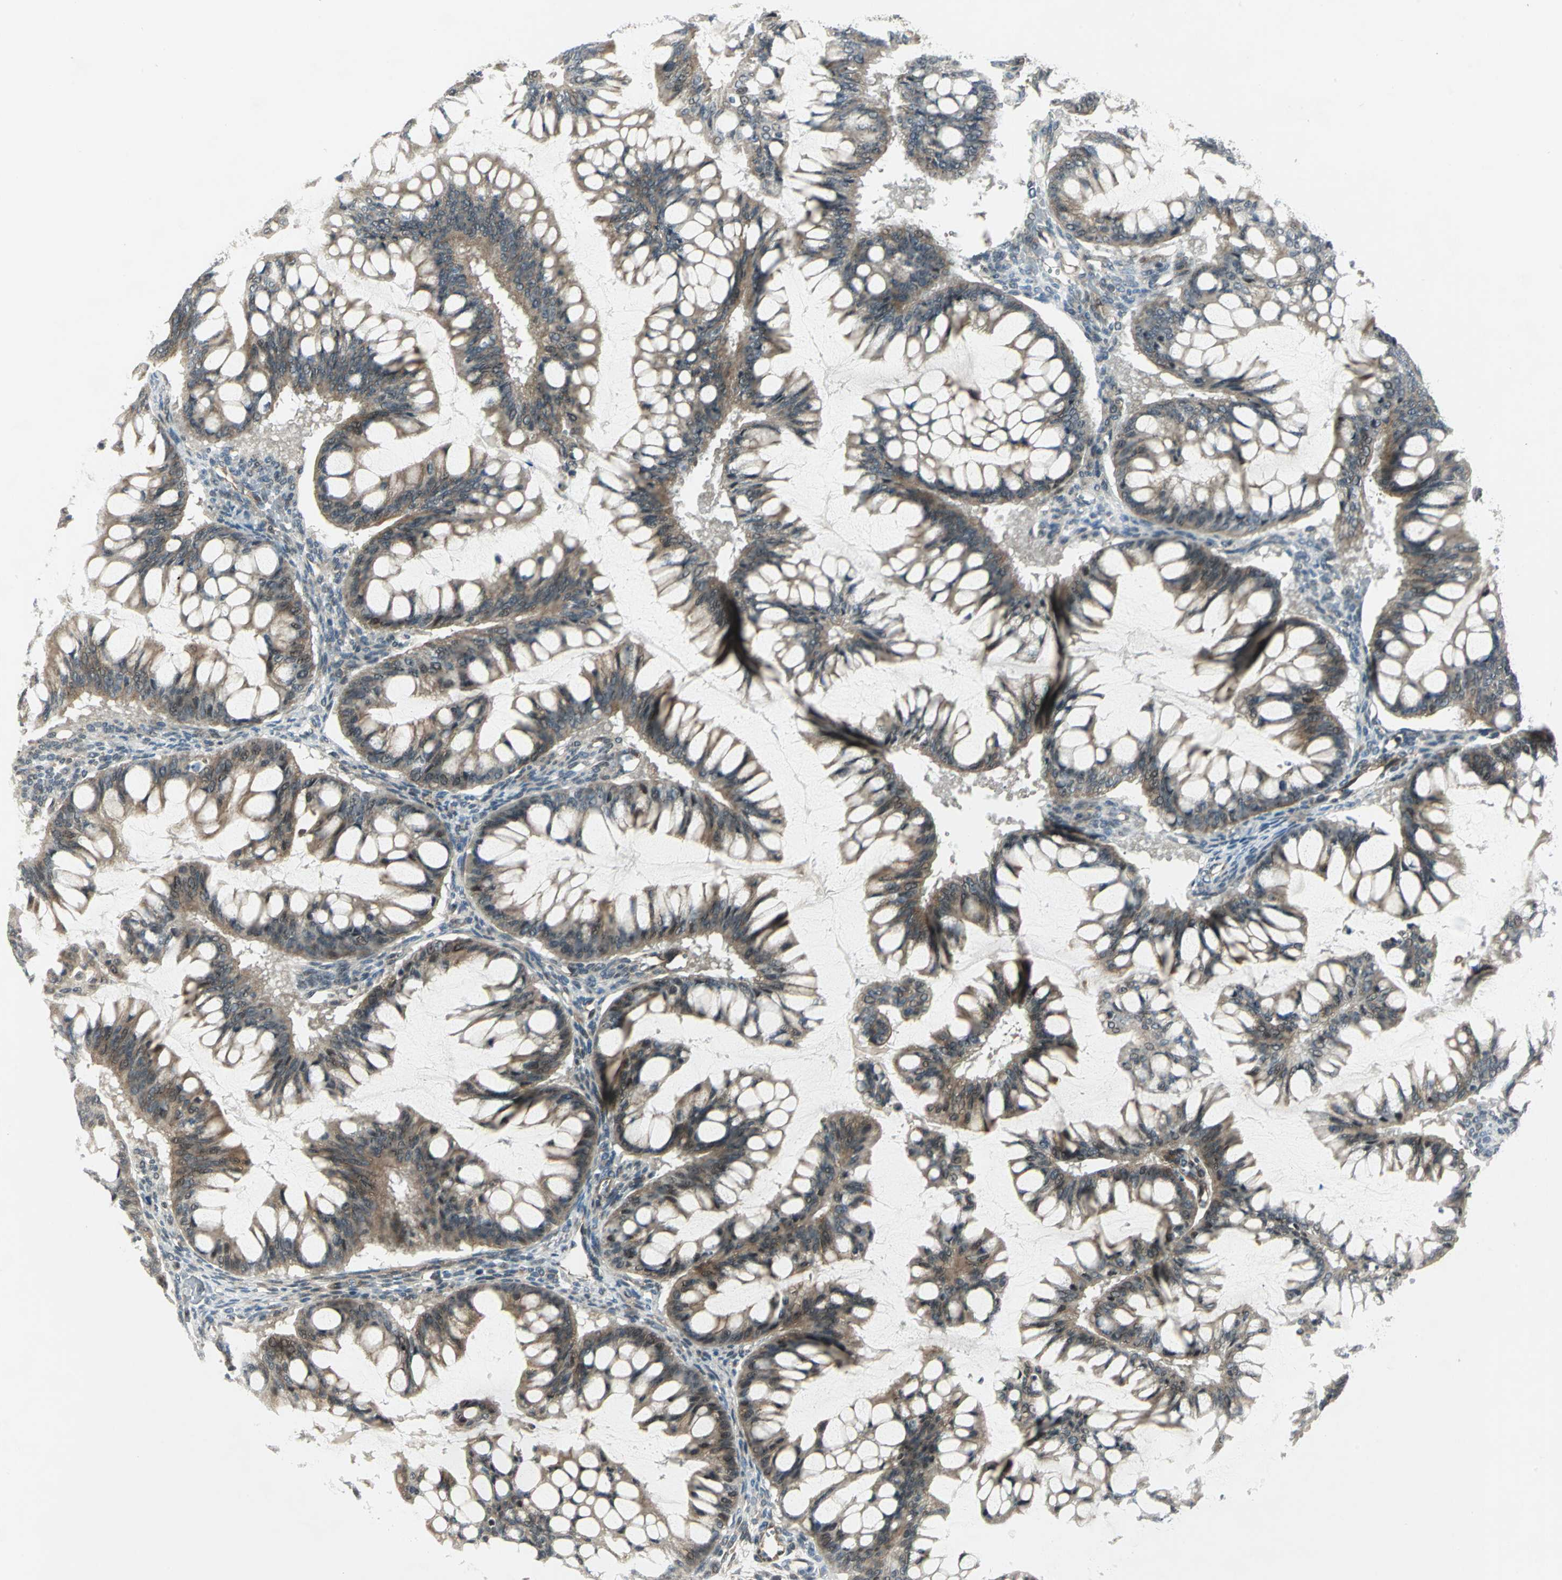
{"staining": {"intensity": "weak", "quantity": ">75%", "location": "cytoplasmic/membranous"}, "tissue": "ovarian cancer", "cell_type": "Tumor cells", "image_type": "cancer", "snomed": [{"axis": "morphology", "description": "Cystadenocarcinoma, mucinous, NOS"}, {"axis": "topography", "description": "Ovary"}], "caption": "Protein expression analysis of human ovarian cancer reveals weak cytoplasmic/membranous expression in approximately >75% of tumor cells.", "gene": "PLAGL2", "patient": {"sex": "female", "age": 73}}